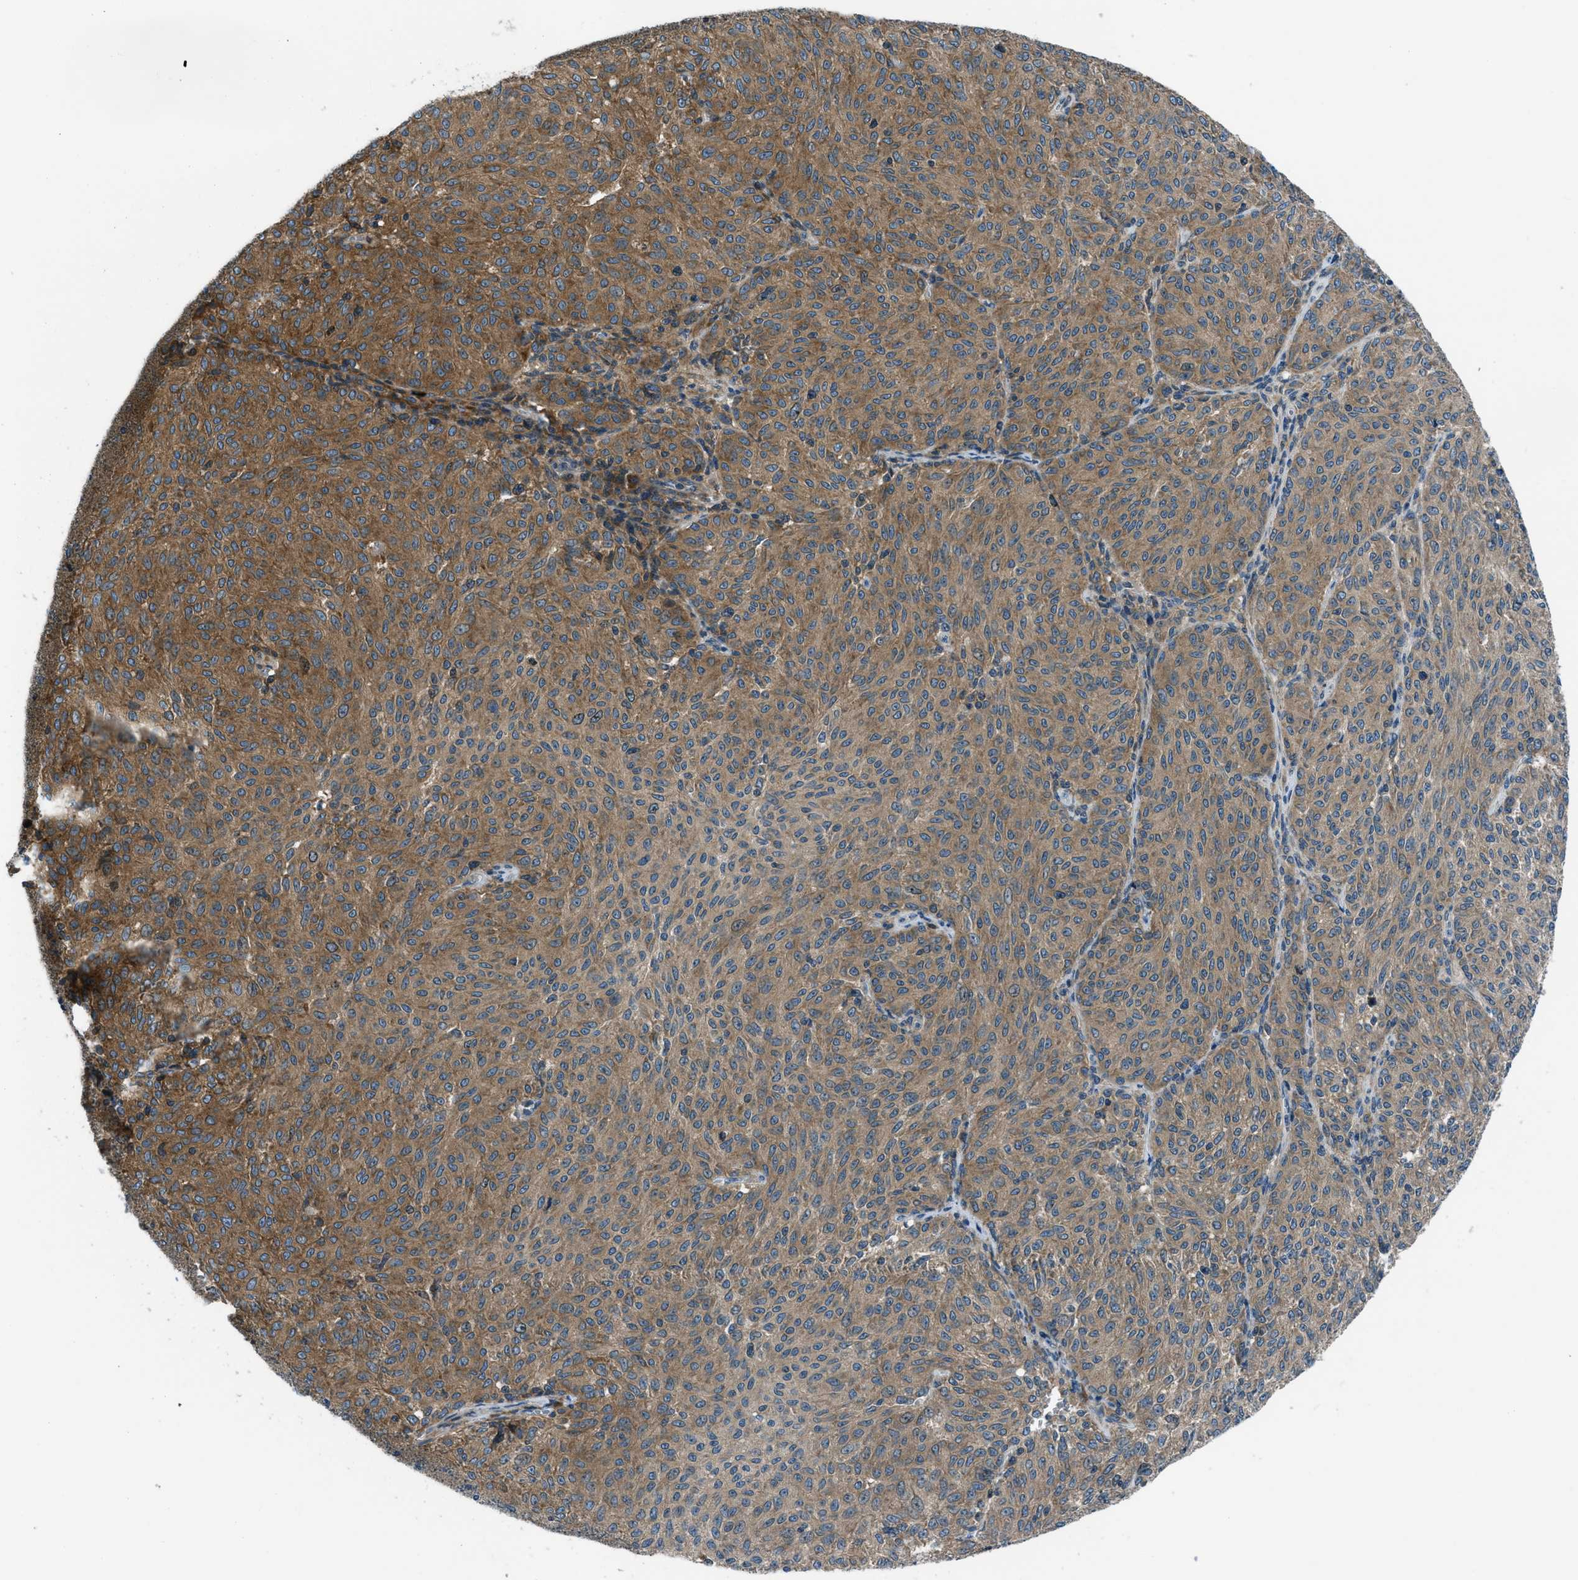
{"staining": {"intensity": "moderate", "quantity": ">75%", "location": "cytoplasmic/membranous"}, "tissue": "melanoma", "cell_type": "Tumor cells", "image_type": "cancer", "snomed": [{"axis": "morphology", "description": "Malignant melanoma, NOS"}, {"axis": "topography", "description": "Skin"}], "caption": "Brown immunohistochemical staining in human melanoma displays moderate cytoplasmic/membranous expression in approximately >75% of tumor cells.", "gene": "ARFGAP2", "patient": {"sex": "female", "age": 72}}